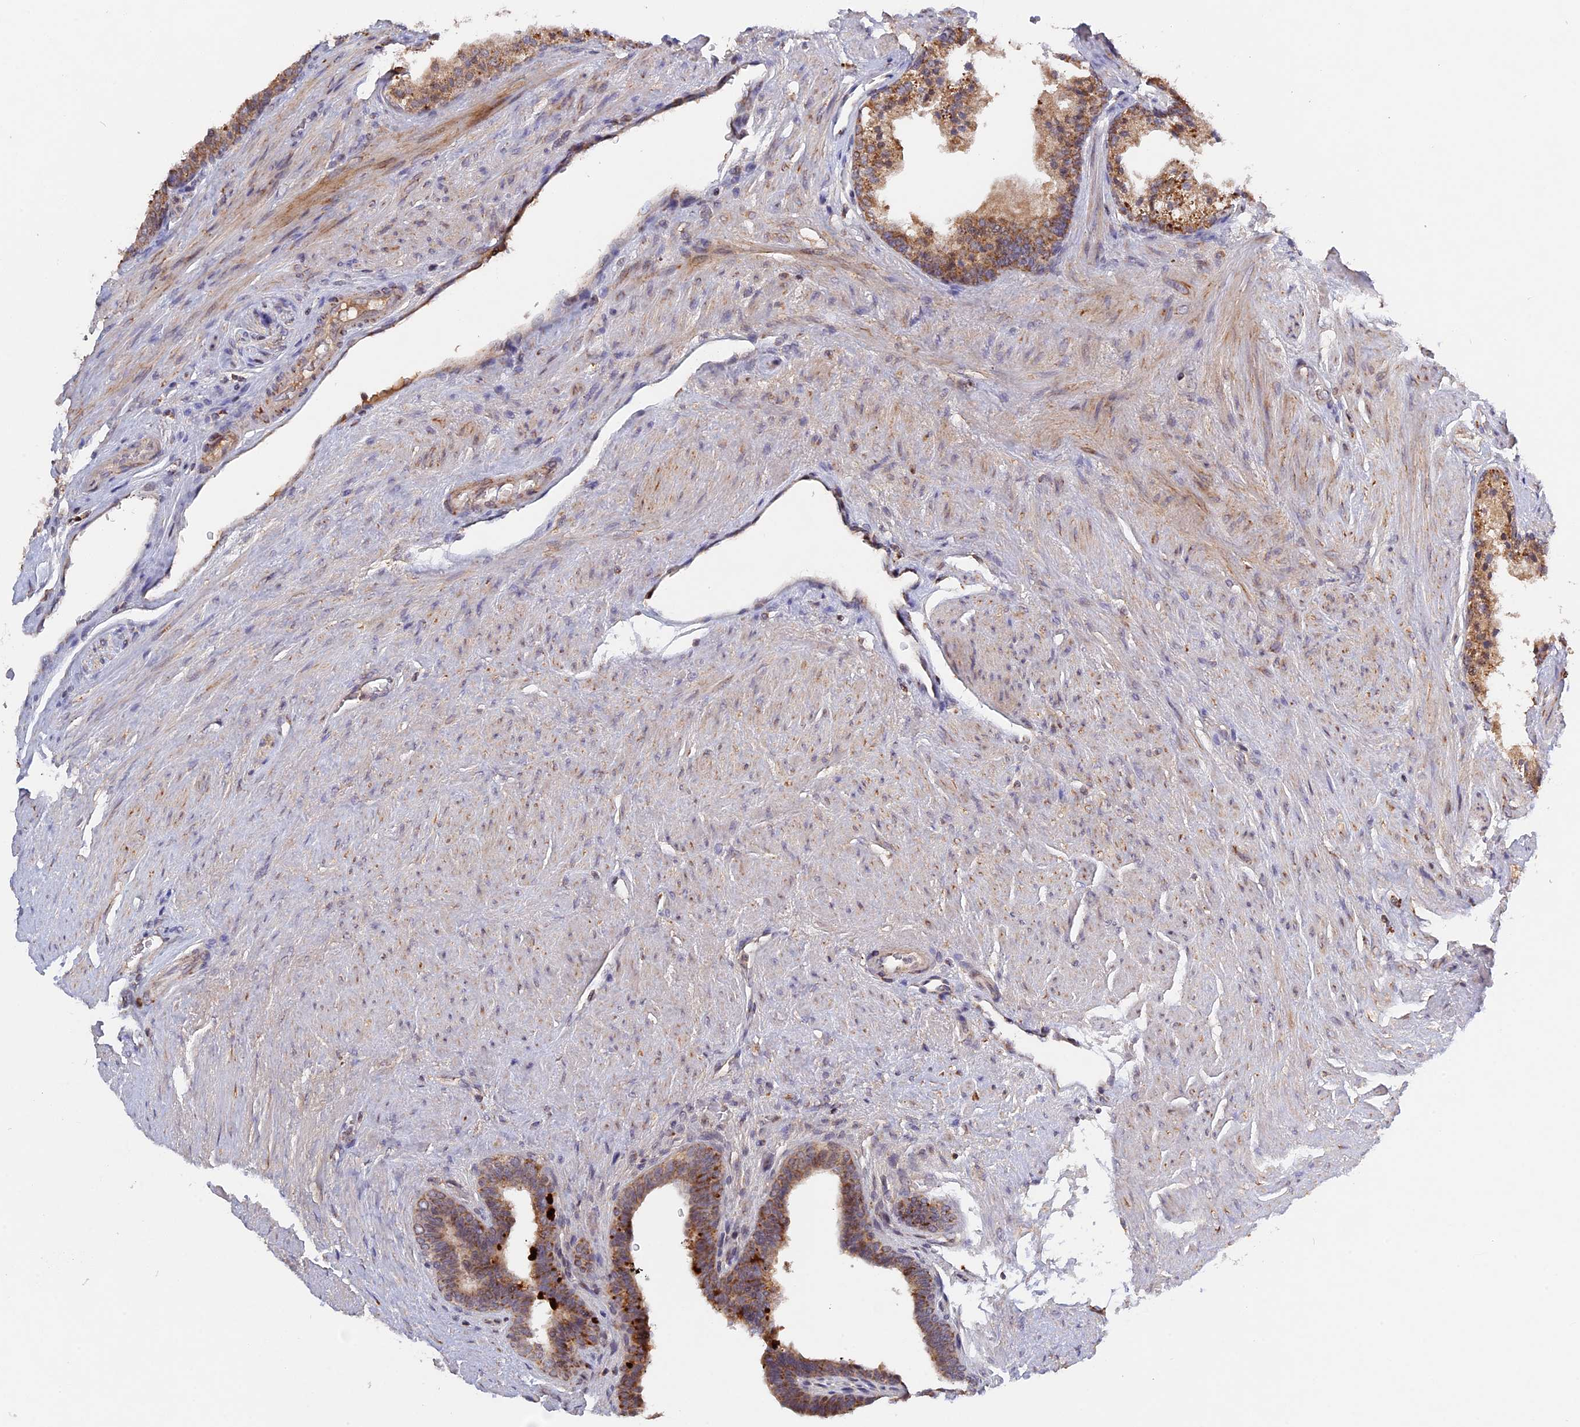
{"staining": {"intensity": "moderate", "quantity": ">75%", "location": "cytoplasmic/membranous"}, "tissue": "prostate cancer", "cell_type": "Tumor cells", "image_type": "cancer", "snomed": [{"axis": "morphology", "description": "Adenocarcinoma, High grade"}, {"axis": "topography", "description": "Prostate"}], "caption": "Immunohistochemical staining of prostate cancer shows medium levels of moderate cytoplasmic/membranous expression in approximately >75% of tumor cells. The protein is stained brown, and the nuclei are stained in blue (DAB (3,3'-diaminobenzidine) IHC with brightfield microscopy, high magnification).", "gene": "MPV17L", "patient": {"sex": "male", "age": 70}}